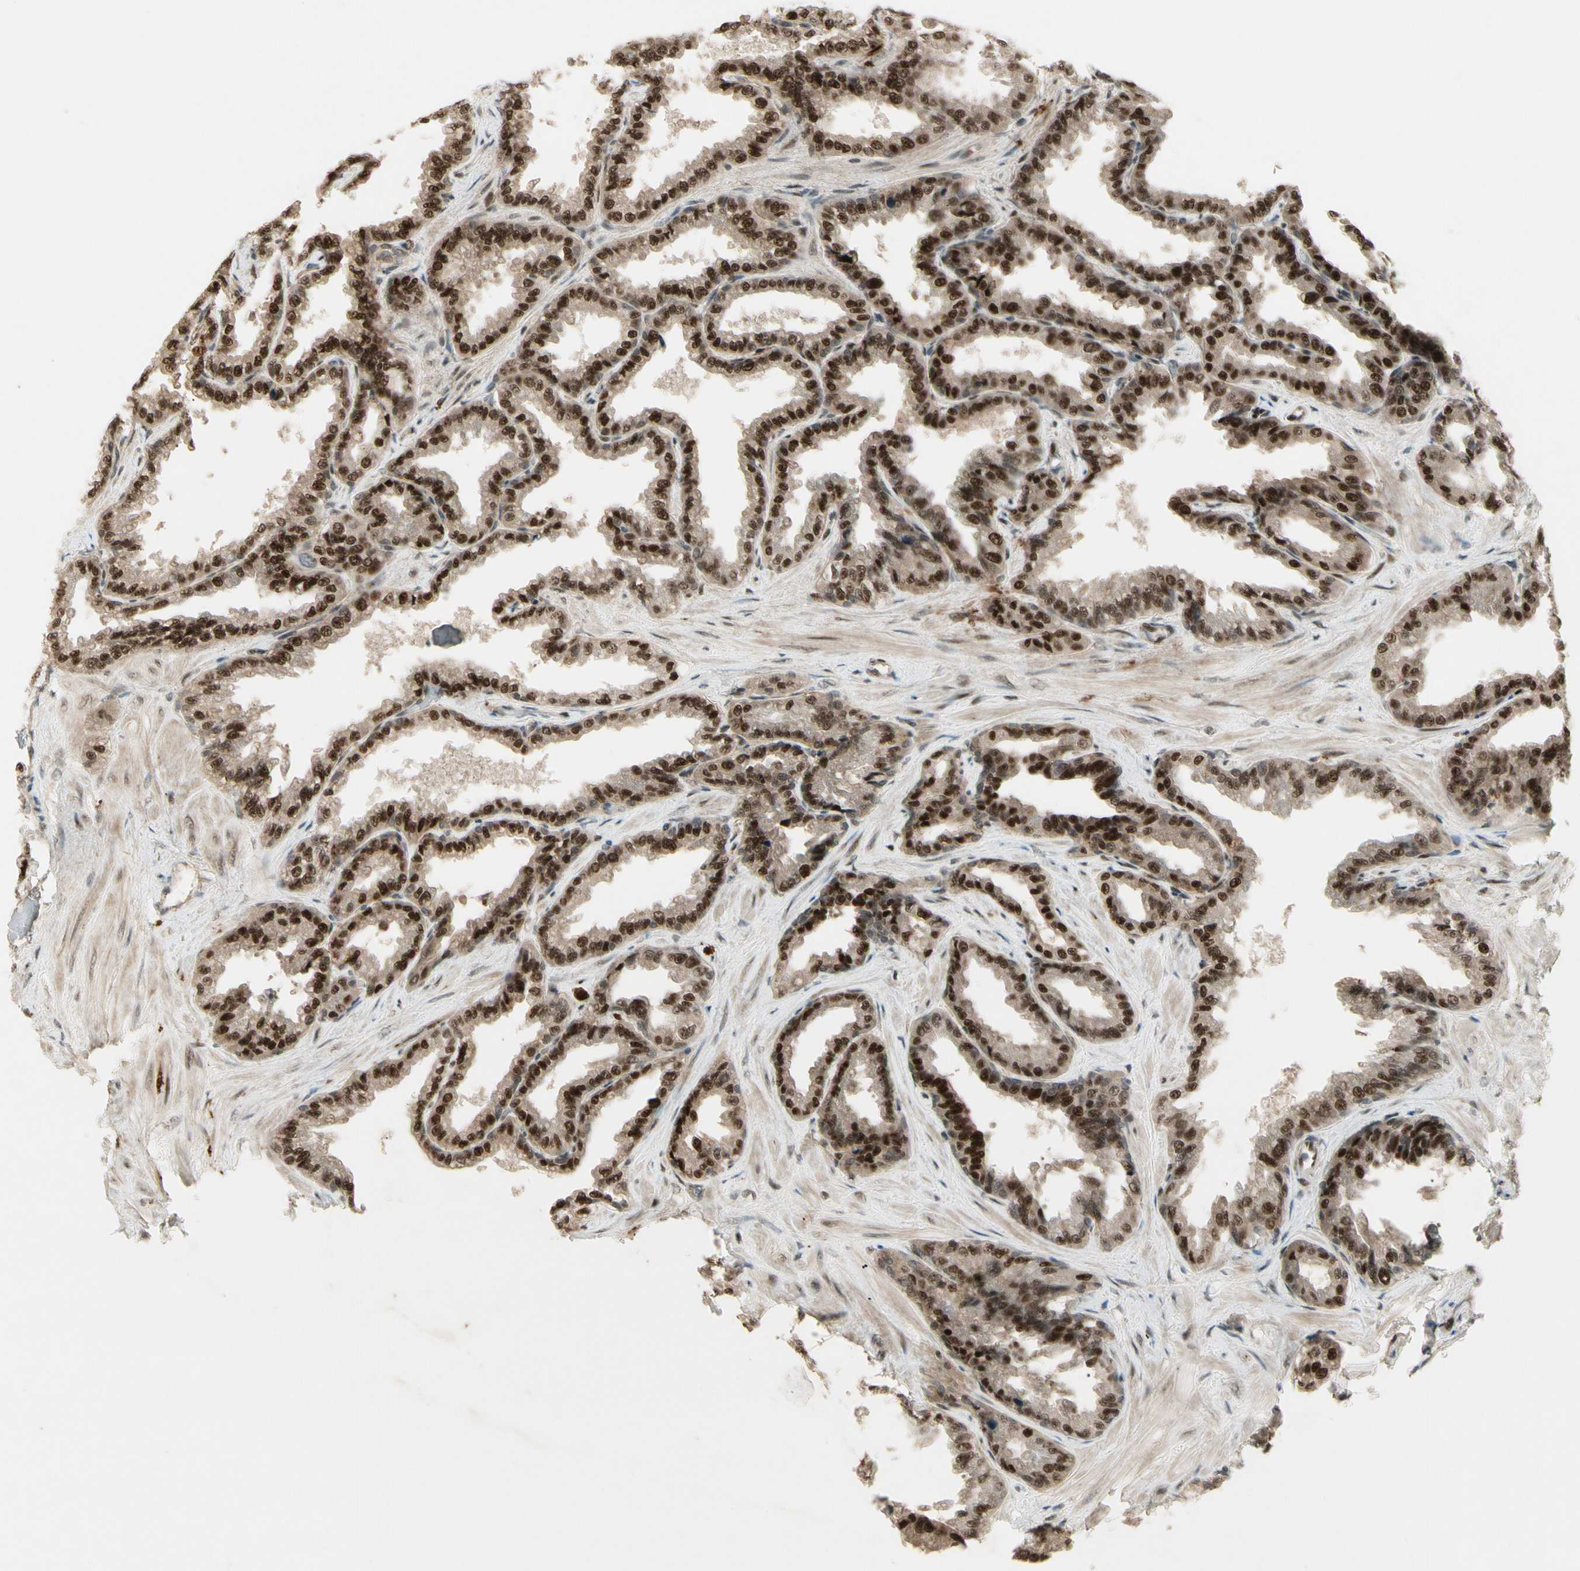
{"staining": {"intensity": "strong", "quantity": ">75%", "location": "nuclear"}, "tissue": "seminal vesicle", "cell_type": "Glandular cells", "image_type": "normal", "snomed": [{"axis": "morphology", "description": "Normal tissue, NOS"}, {"axis": "topography", "description": "Seminal veicle"}], "caption": "Immunohistochemistry of benign seminal vesicle shows high levels of strong nuclear staining in about >75% of glandular cells. The protein of interest is shown in brown color, while the nuclei are stained blue.", "gene": "CDK11A", "patient": {"sex": "male", "age": 46}}